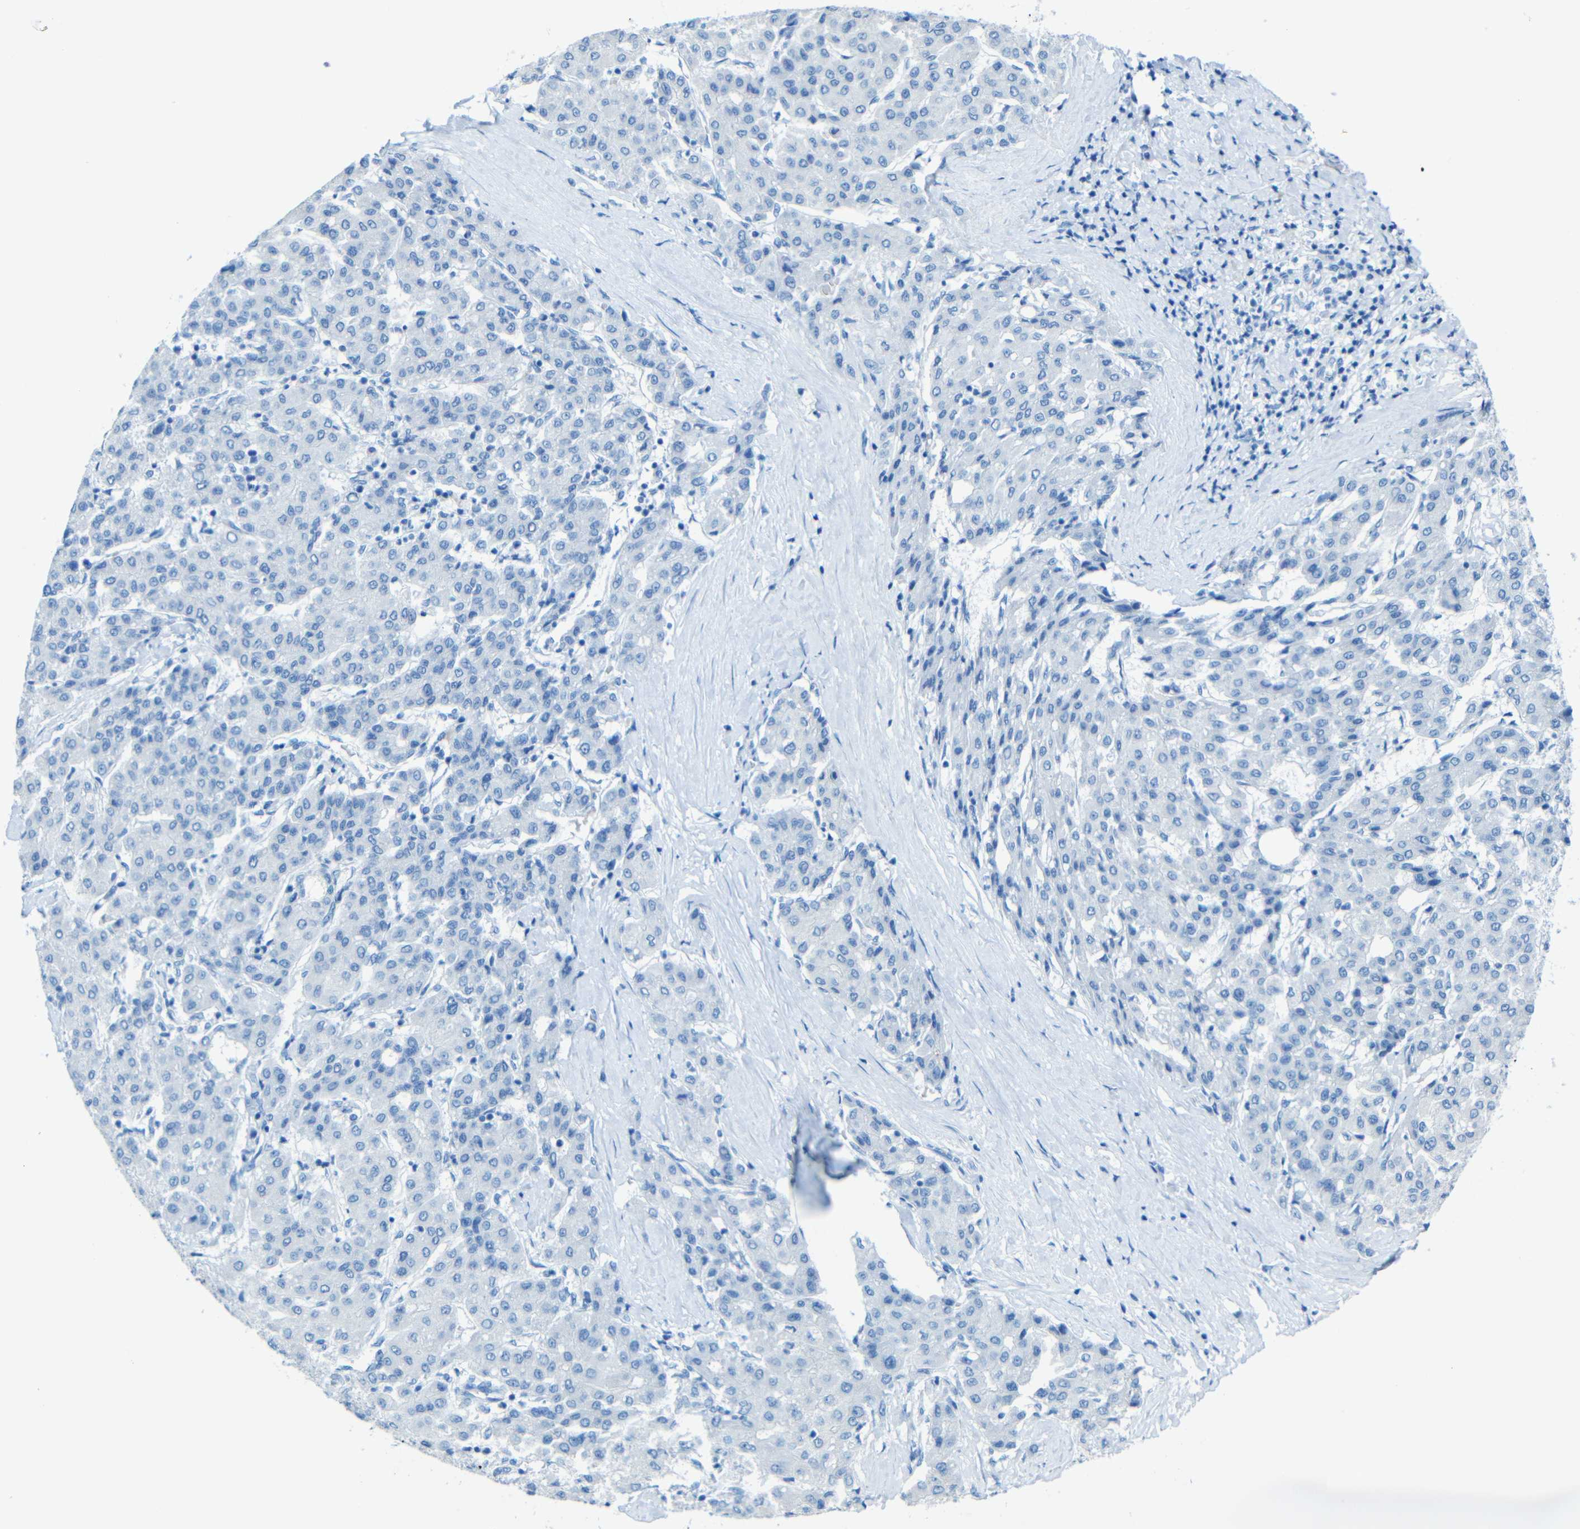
{"staining": {"intensity": "negative", "quantity": "none", "location": "none"}, "tissue": "liver cancer", "cell_type": "Tumor cells", "image_type": "cancer", "snomed": [{"axis": "morphology", "description": "Carcinoma, Hepatocellular, NOS"}, {"axis": "topography", "description": "Liver"}], "caption": "Immunohistochemical staining of liver cancer (hepatocellular carcinoma) demonstrates no significant staining in tumor cells.", "gene": "TUBB4B", "patient": {"sex": "male", "age": 65}}